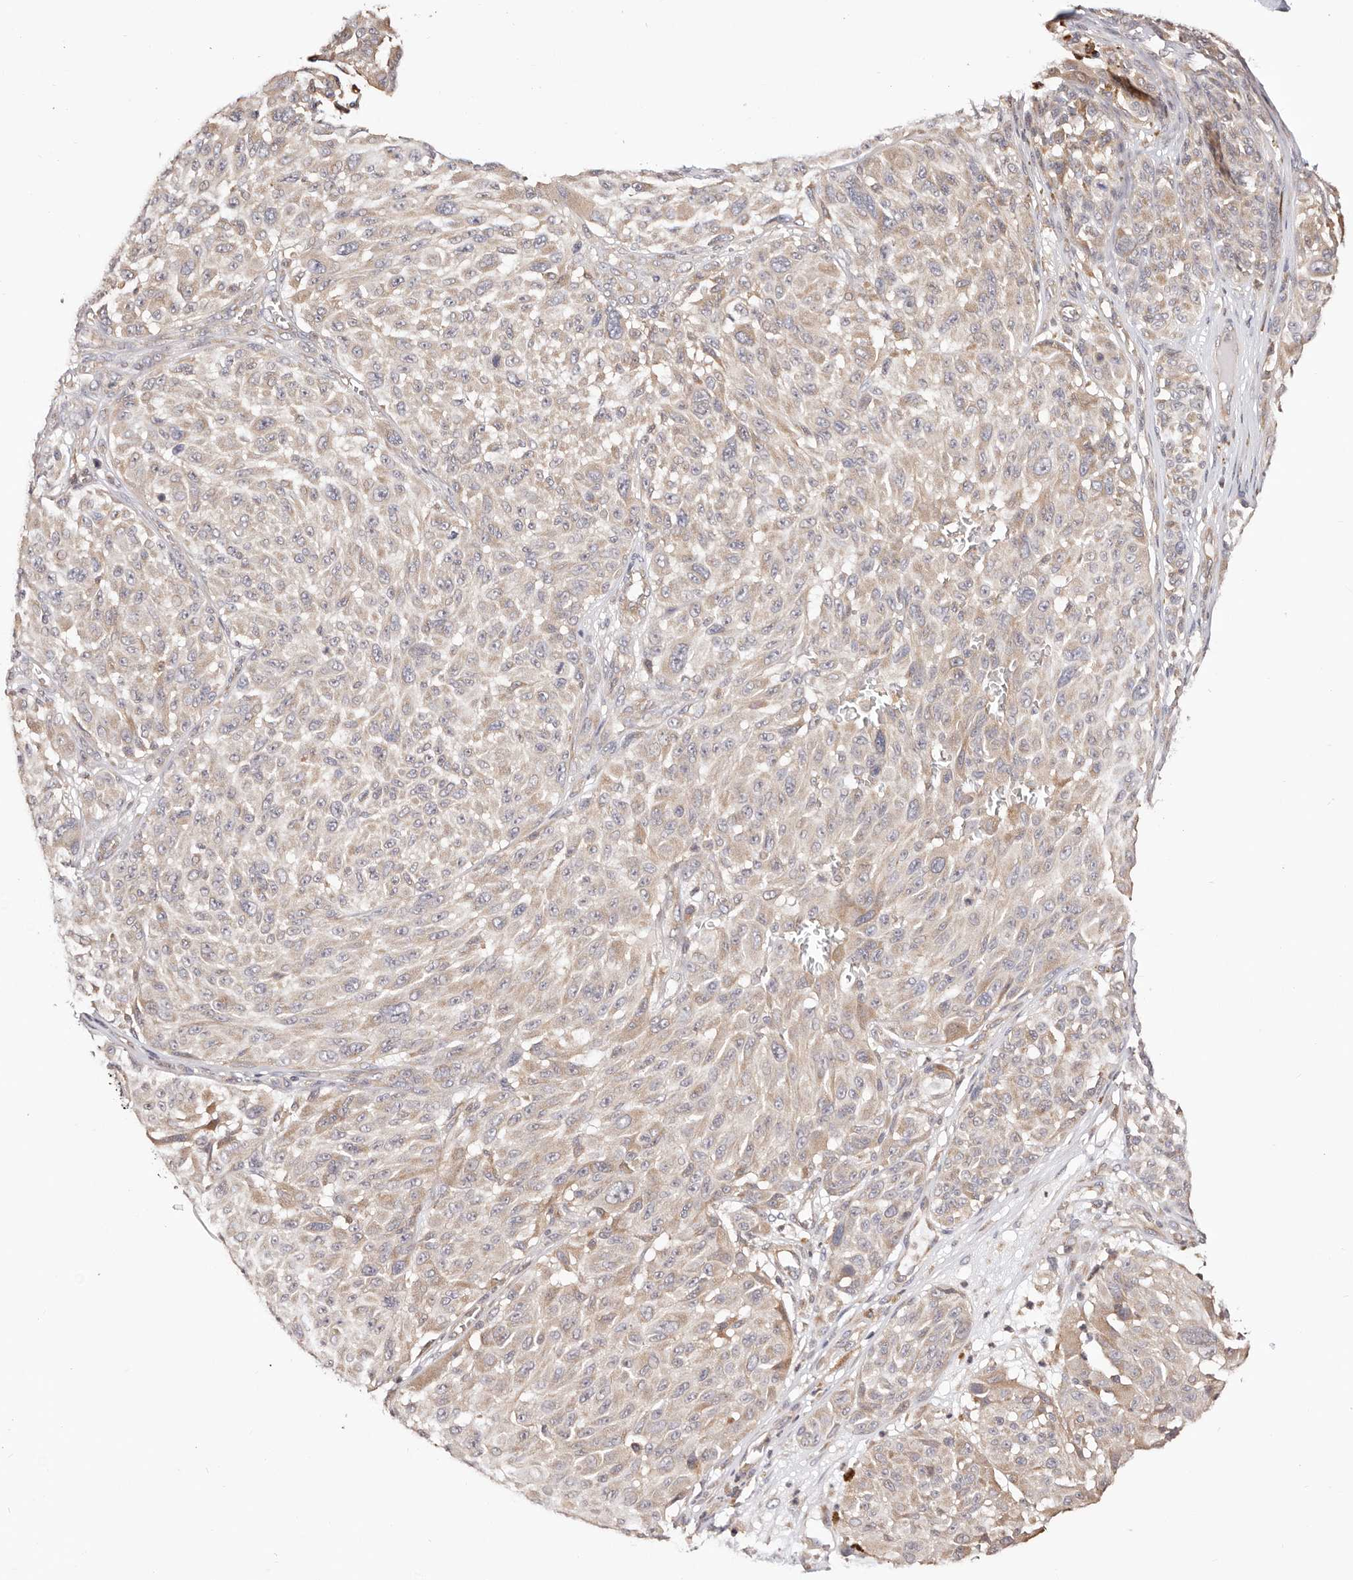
{"staining": {"intensity": "weak", "quantity": ">75%", "location": "cytoplasmic/membranous"}, "tissue": "melanoma", "cell_type": "Tumor cells", "image_type": "cancer", "snomed": [{"axis": "morphology", "description": "Malignant melanoma, NOS"}, {"axis": "topography", "description": "Skin"}], "caption": "Malignant melanoma stained for a protein shows weak cytoplasmic/membranous positivity in tumor cells.", "gene": "MAPK1", "patient": {"sex": "male", "age": 83}}